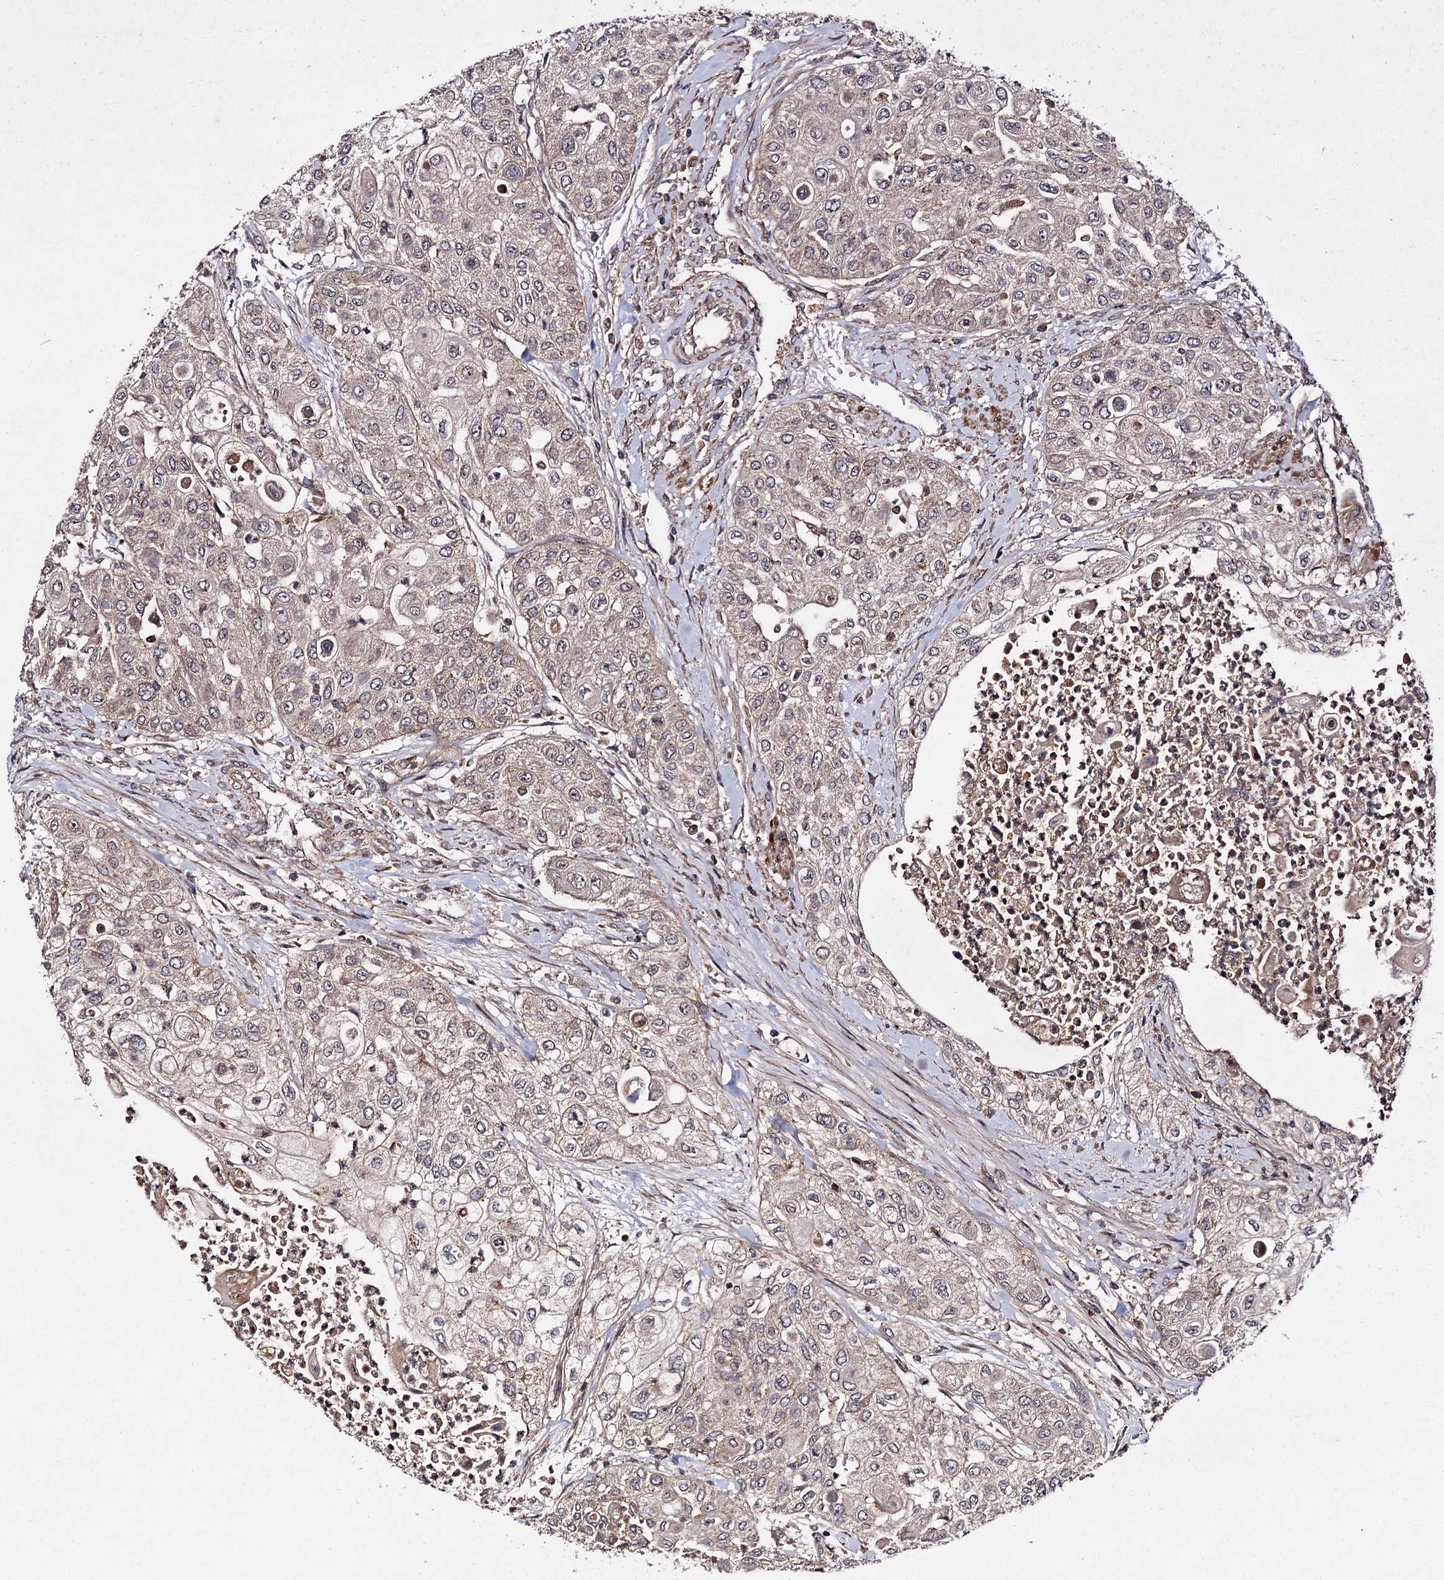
{"staining": {"intensity": "weak", "quantity": ">75%", "location": "cytoplasmic/membranous"}, "tissue": "urothelial cancer", "cell_type": "Tumor cells", "image_type": "cancer", "snomed": [{"axis": "morphology", "description": "Urothelial carcinoma, High grade"}, {"axis": "topography", "description": "Urinary bladder"}], "caption": "Immunohistochemistry (IHC) of urothelial cancer demonstrates low levels of weak cytoplasmic/membranous staining in approximately >75% of tumor cells.", "gene": "KXD1", "patient": {"sex": "female", "age": 79}}